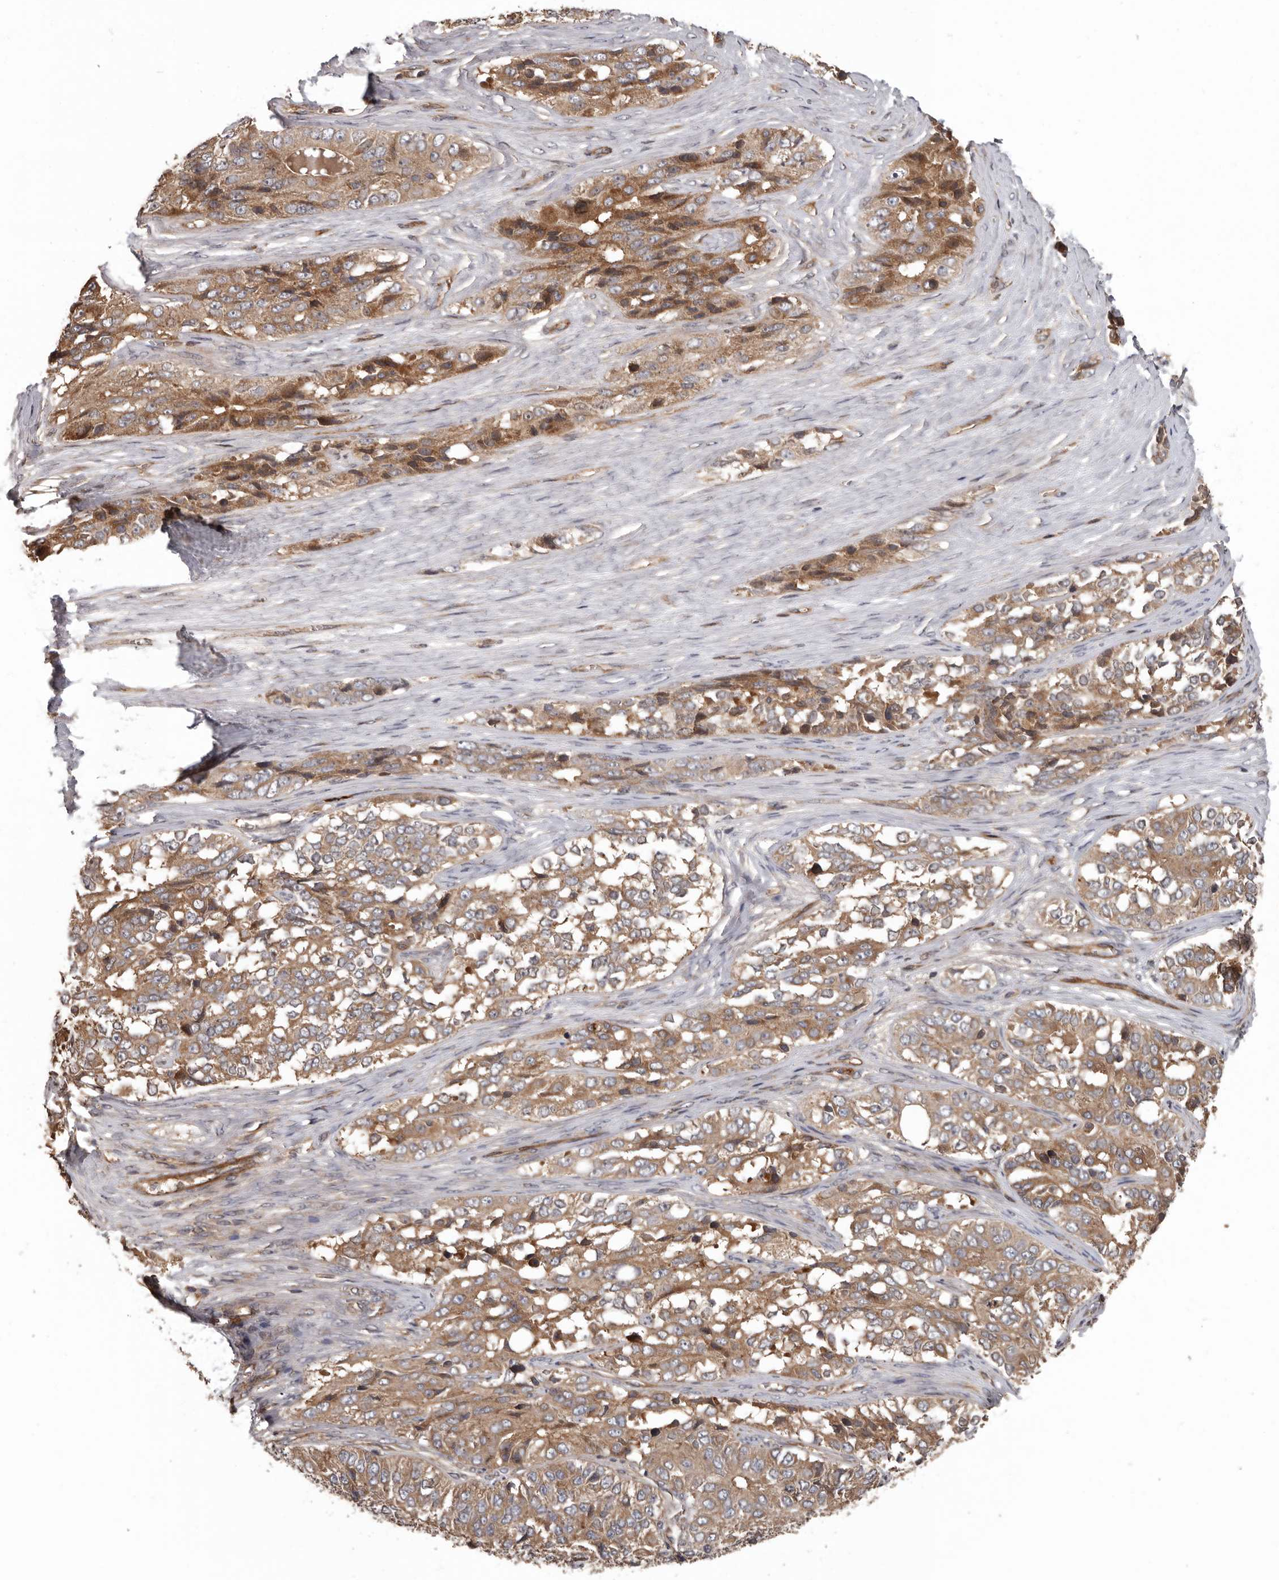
{"staining": {"intensity": "moderate", "quantity": ">75%", "location": "cytoplasmic/membranous"}, "tissue": "ovarian cancer", "cell_type": "Tumor cells", "image_type": "cancer", "snomed": [{"axis": "morphology", "description": "Carcinoma, endometroid"}, {"axis": "topography", "description": "Ovary"}], "caption": "A high-resolution histopathology image shows IHC staining of ovarian endometroid carcinoma, which reveals moderate cytoplasmic/membranous staining in approximately >75% of tumor cells. (DAB IHC with brightfield microscopy, high magnification).", "gene": "ARHGEF5", "patient": {"sex": "female", "age": 51}}